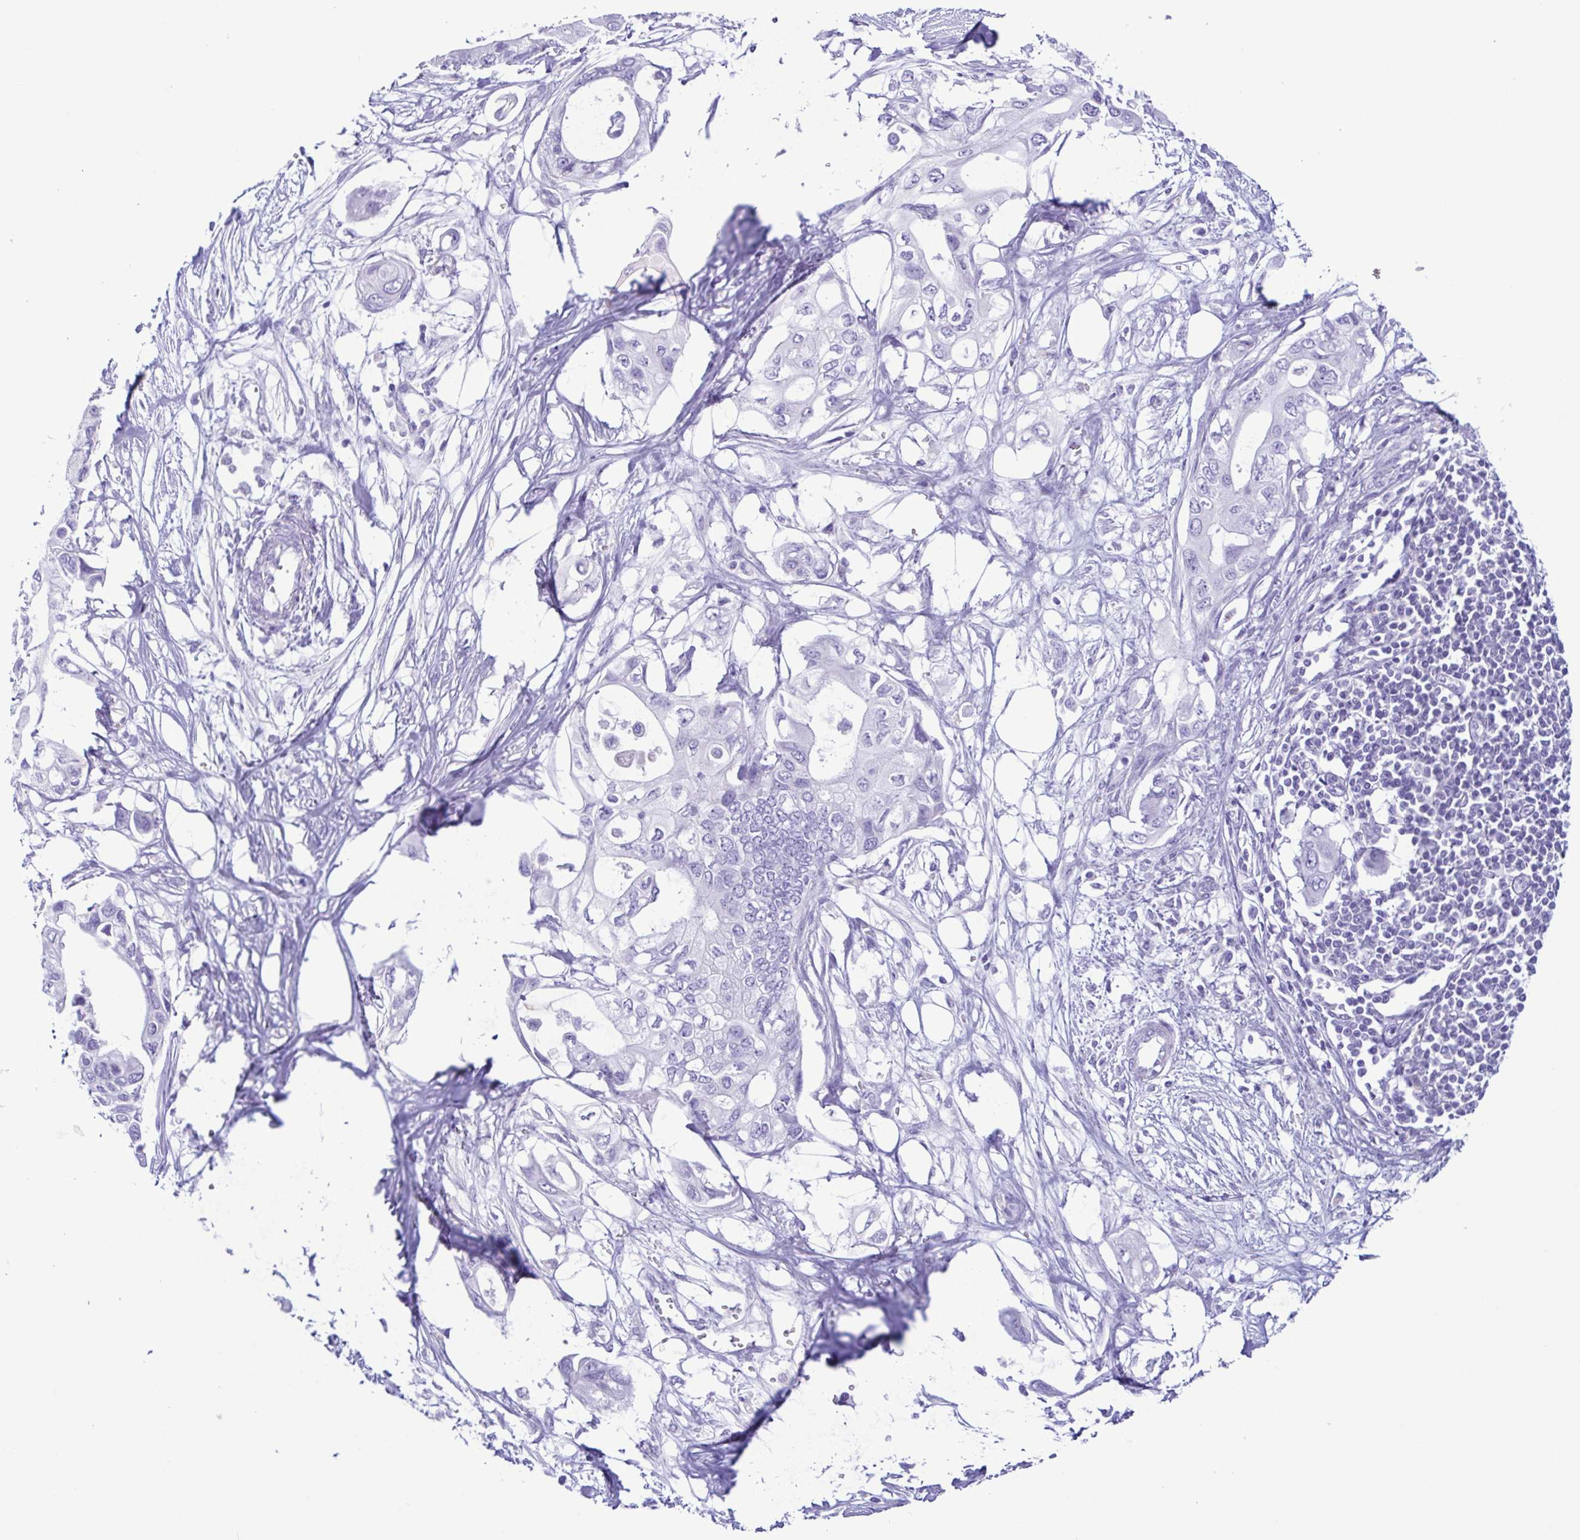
{"staining": {"intensity": "negative", "quantity": "none", "location": "none"}, "tissue": "pancreatic cancer", "cell_type": "Tumor cells", "image_type": "cancer", "snomed": [{"axis": "morphology", "description": "Adenocarcinoma, NOS"}, {"axis": "topography", "description": "Pancreas"}], "caption": "This micrograph is of adenocarcinoma (pancreatic) stained with immunohistochemistry to label a protein in brown with the nuclei are counter-stained blue. There is no positivity in tumor cells.", "gene": "SPATA16", "patient": {"sex": "female", "age": 63}}